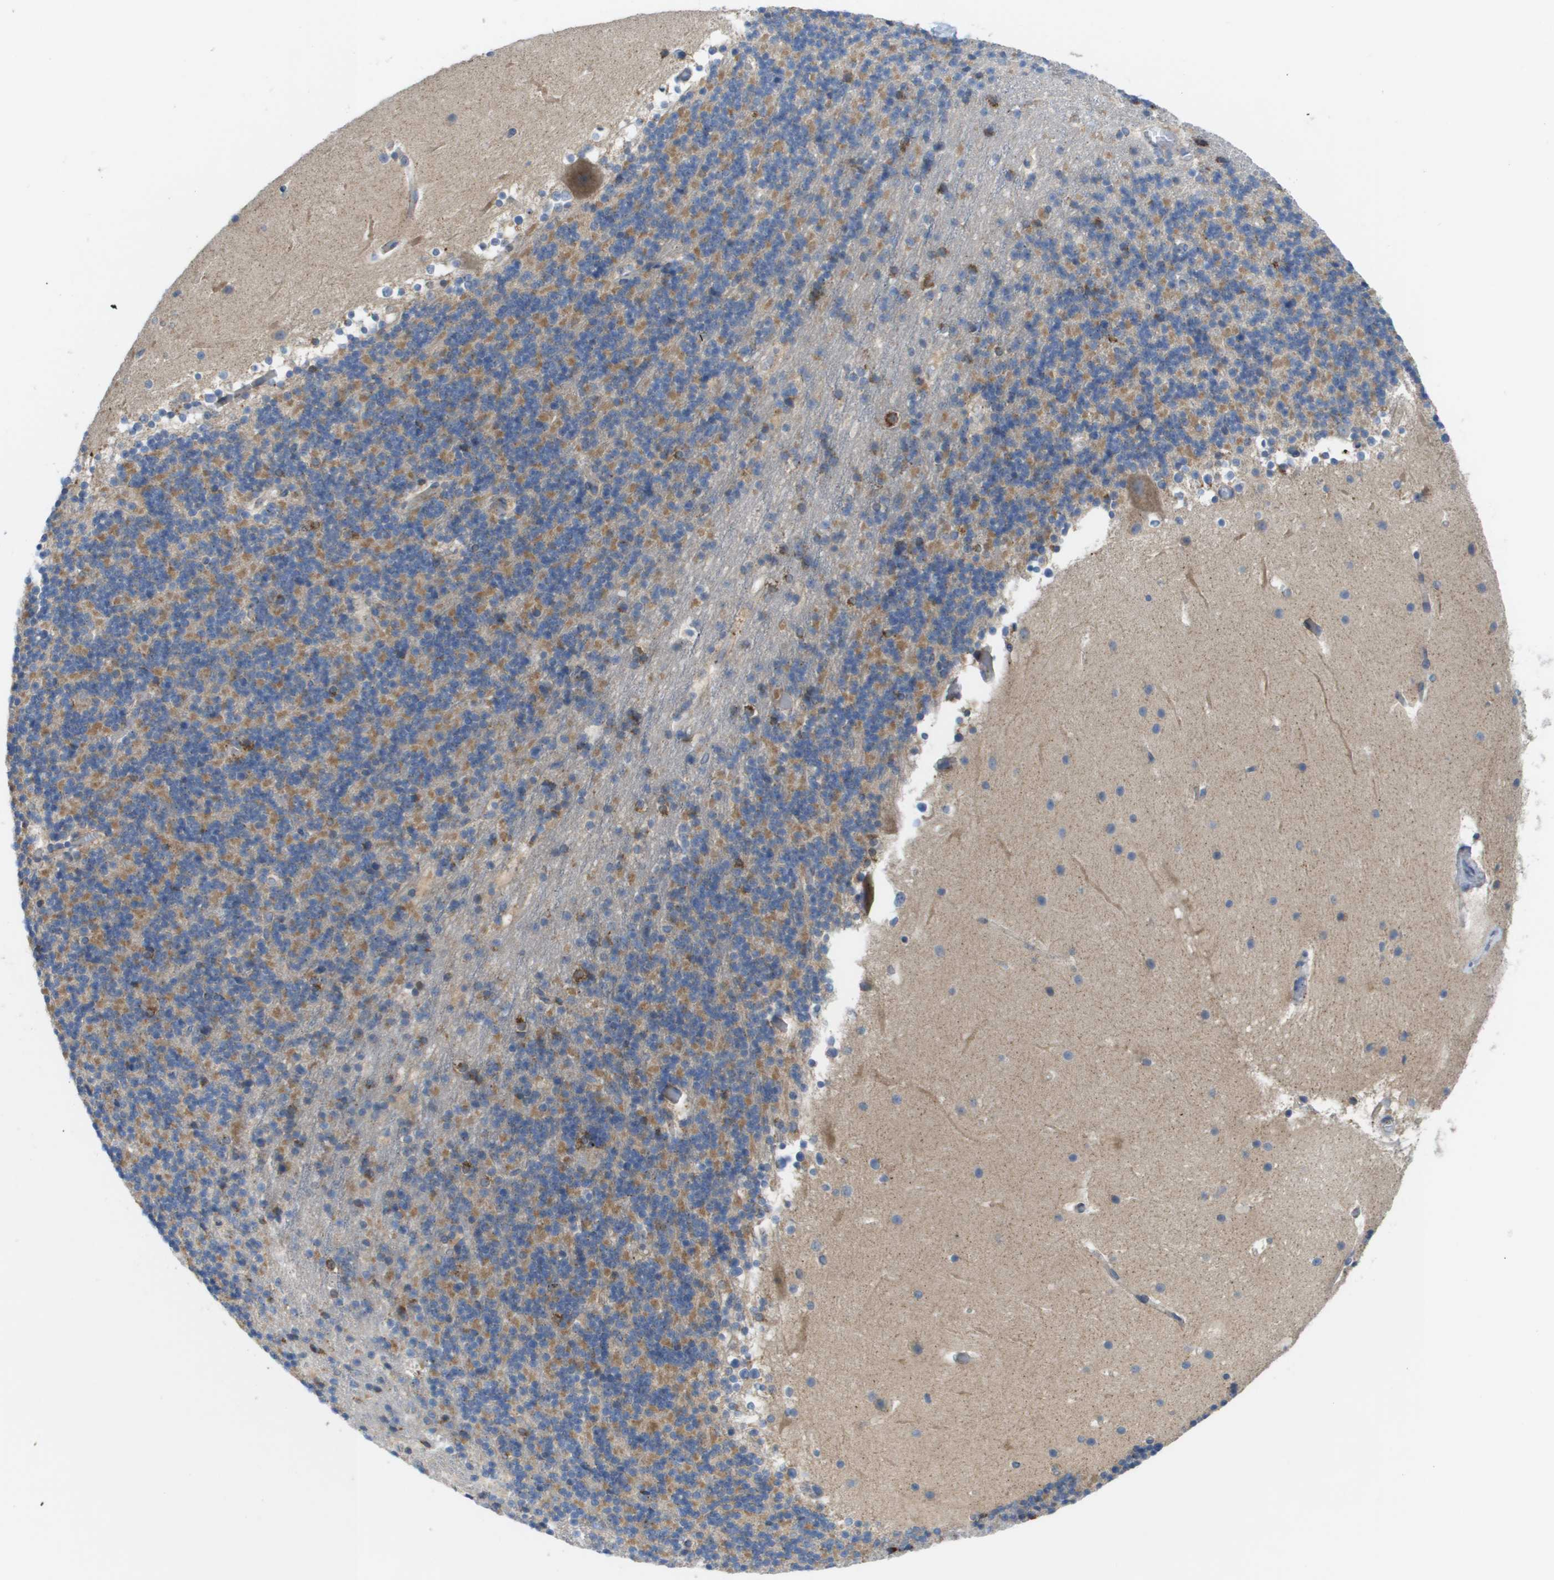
{"staining": {"intensity": "moderate", "quantity": ">75%", "location": "cytoplasmic/membranous"}, "tissue": "cerebellum", "cell_type": "Cells in granular layer", "image_type": "normal", "snomed": [{"axis": "morphology", "description": "Normal tissue, NOS"}, {"axis": "topography", "description": "Cerebellum"}], "caption": "This histopathology image shows normal cerebellum stained with immunohistochemistry (IHC) to label a protein in brown. The cytoplasmic/membranous of cells in granular layer show moderate positivity for the protein. Nuclei are counter-stained blue.", "gene": "FIS1", "patient": {"sex": "male", "age": 45}}